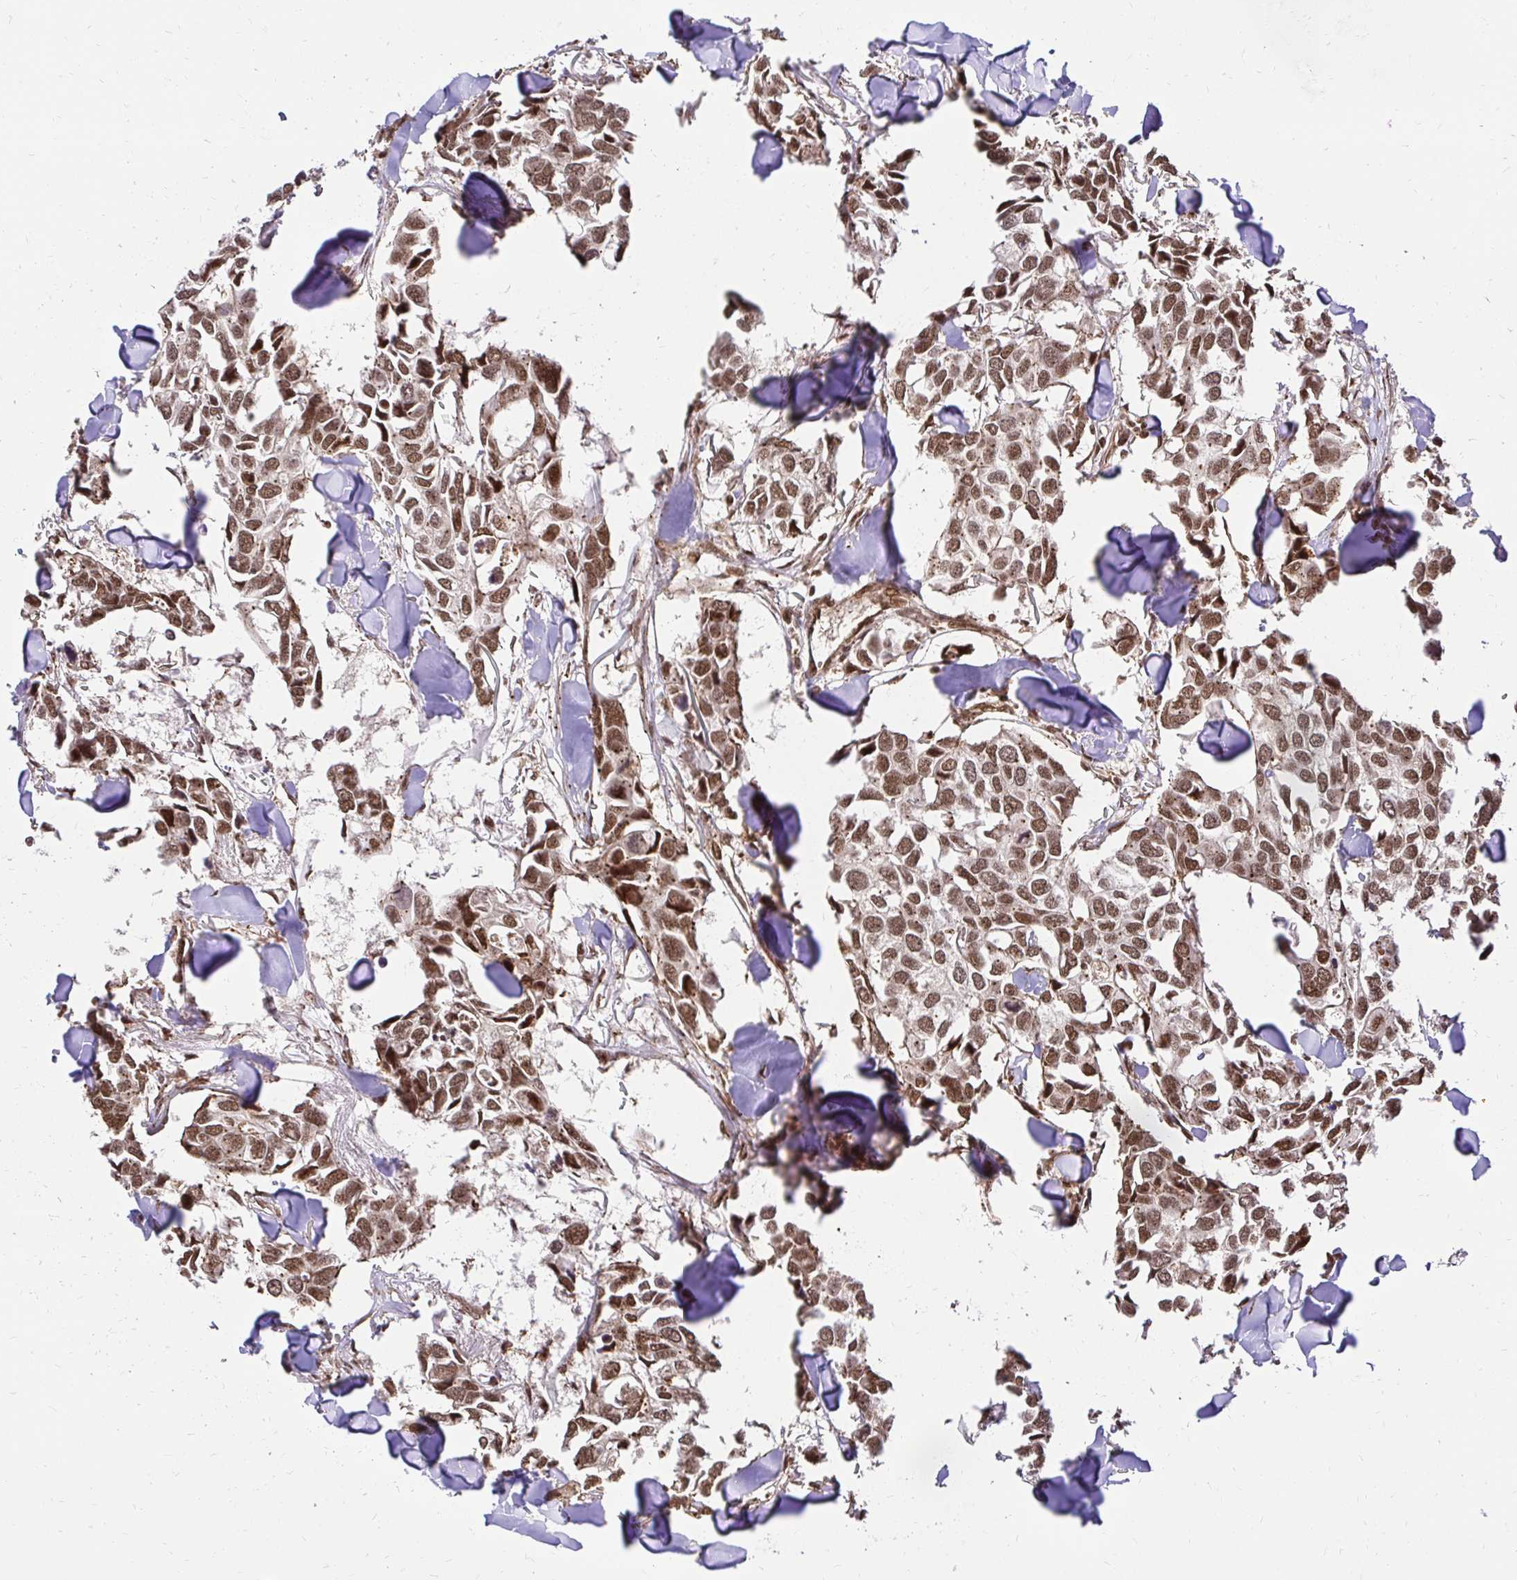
{"staining": {"intensity": "moderate", "quantity": ">75%", "location": "nuclear"}, "tissue": "breast cancer", "cell_type": "Tumor cells", "image_type": "cancer", "snomed": [{"axis": "morphology", "description": "Duct carcinoma"}, {"axis": "topography", "description": "Breast"}], "caption": "The micrograph shows staining of invasive ductal carcinoma (breast), revealing moderate nuclear protein positivity (brown color) within tumor cells.", "gene": "GLYR1", "patient": {"sex": "female", "age": 83}}